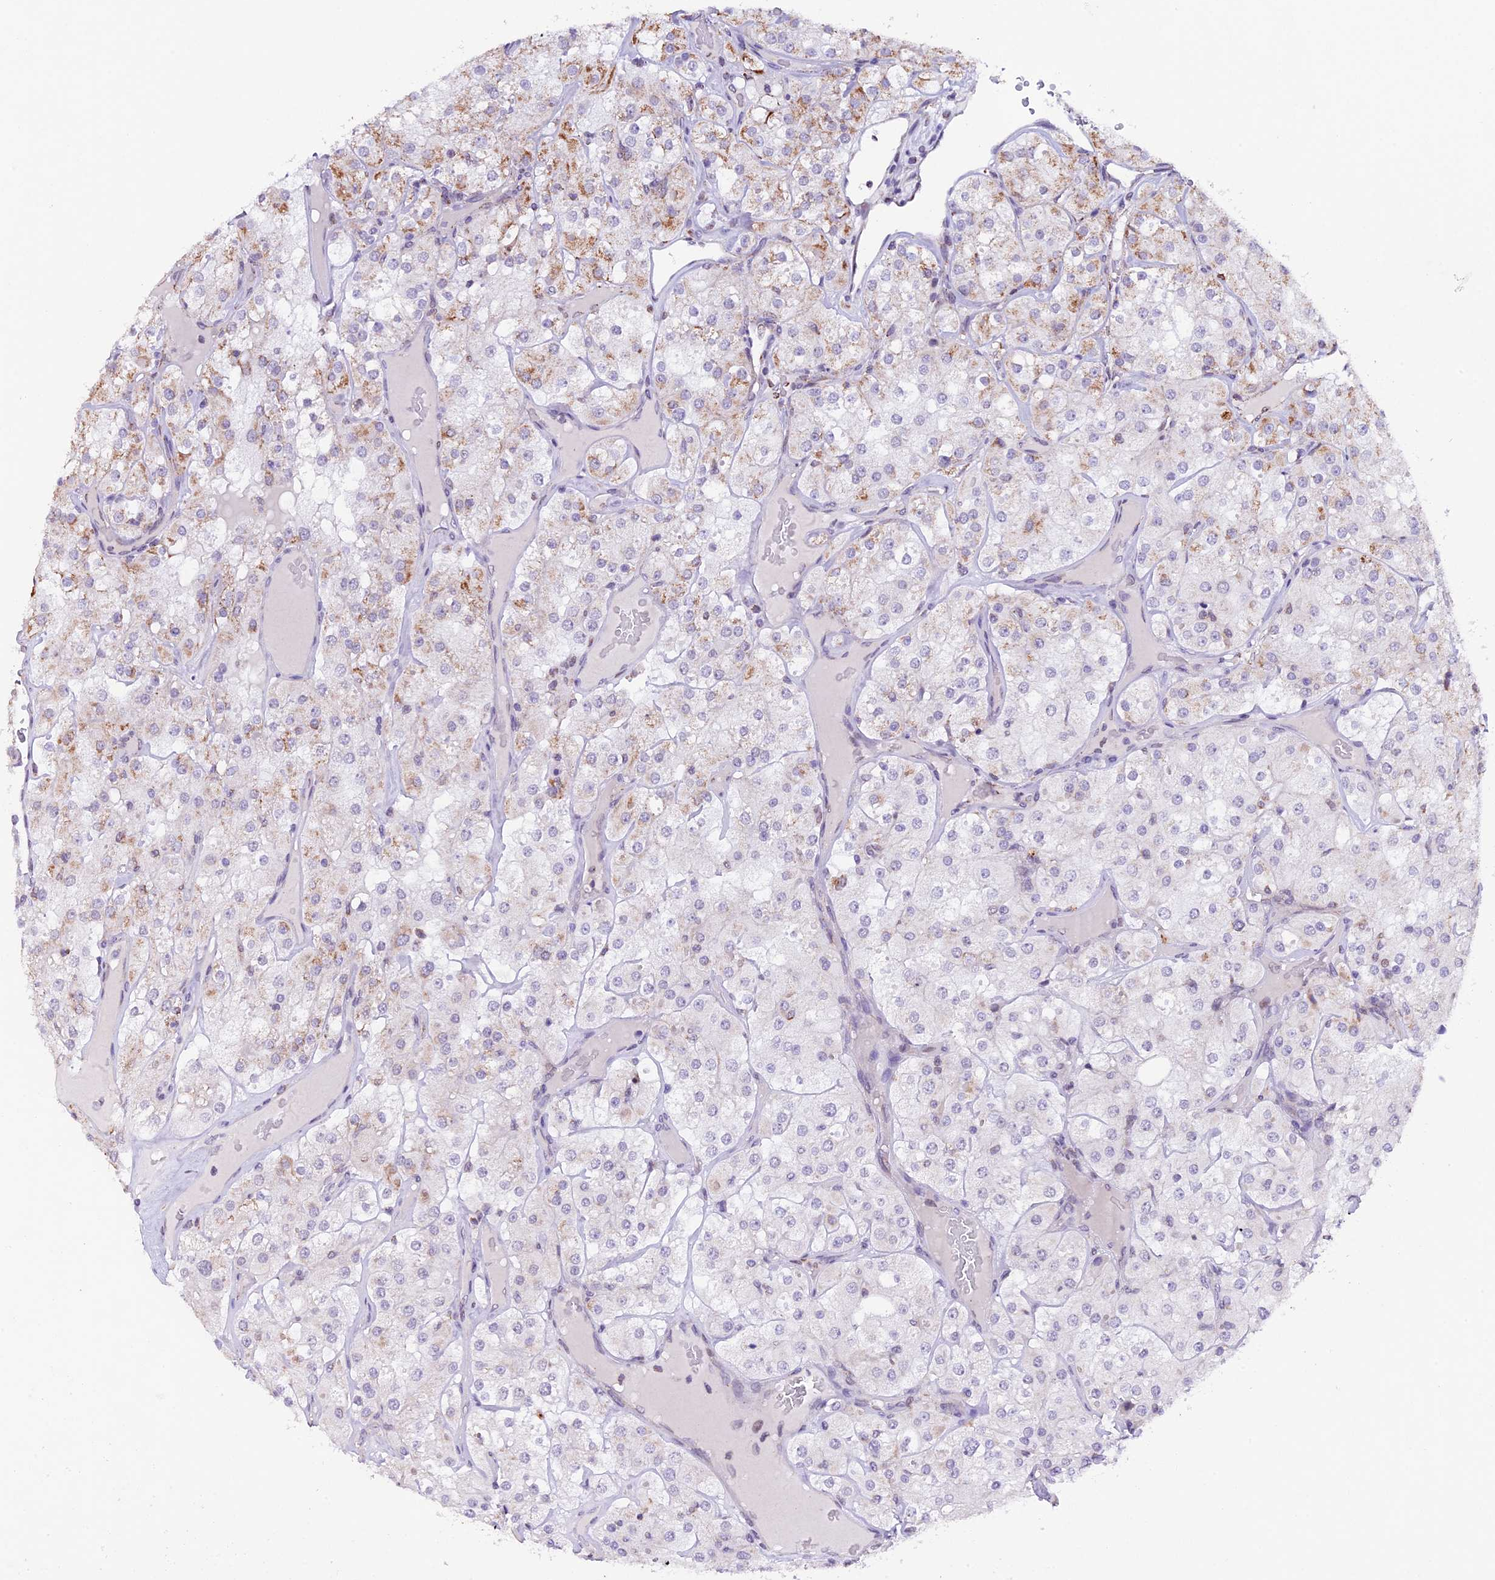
{"staining": {"intensity": "moderate", "quantity": "<25%", "location": "cytoplasmic/membranous"}, "tissue": "renal cancer", "cell_type": "Tumor cells", "image_type": "cancer", "snomed": [{"axis": "morphology", "description": "Adenocarcinoma, NOS"}, {"axis": "topography", "description": "Kidney"}], "caption": "A brown stain shows moderate cytoplasmic/membranous staining of a protein in human renal adenocarcinoma tumor cells. The staining was performed using DAB, with brown indicating positive protein expression. Nuclei are stained blue with hematoxylin.", "gene": "TFAM", "patient": {"sex": "male", "age": 77}}